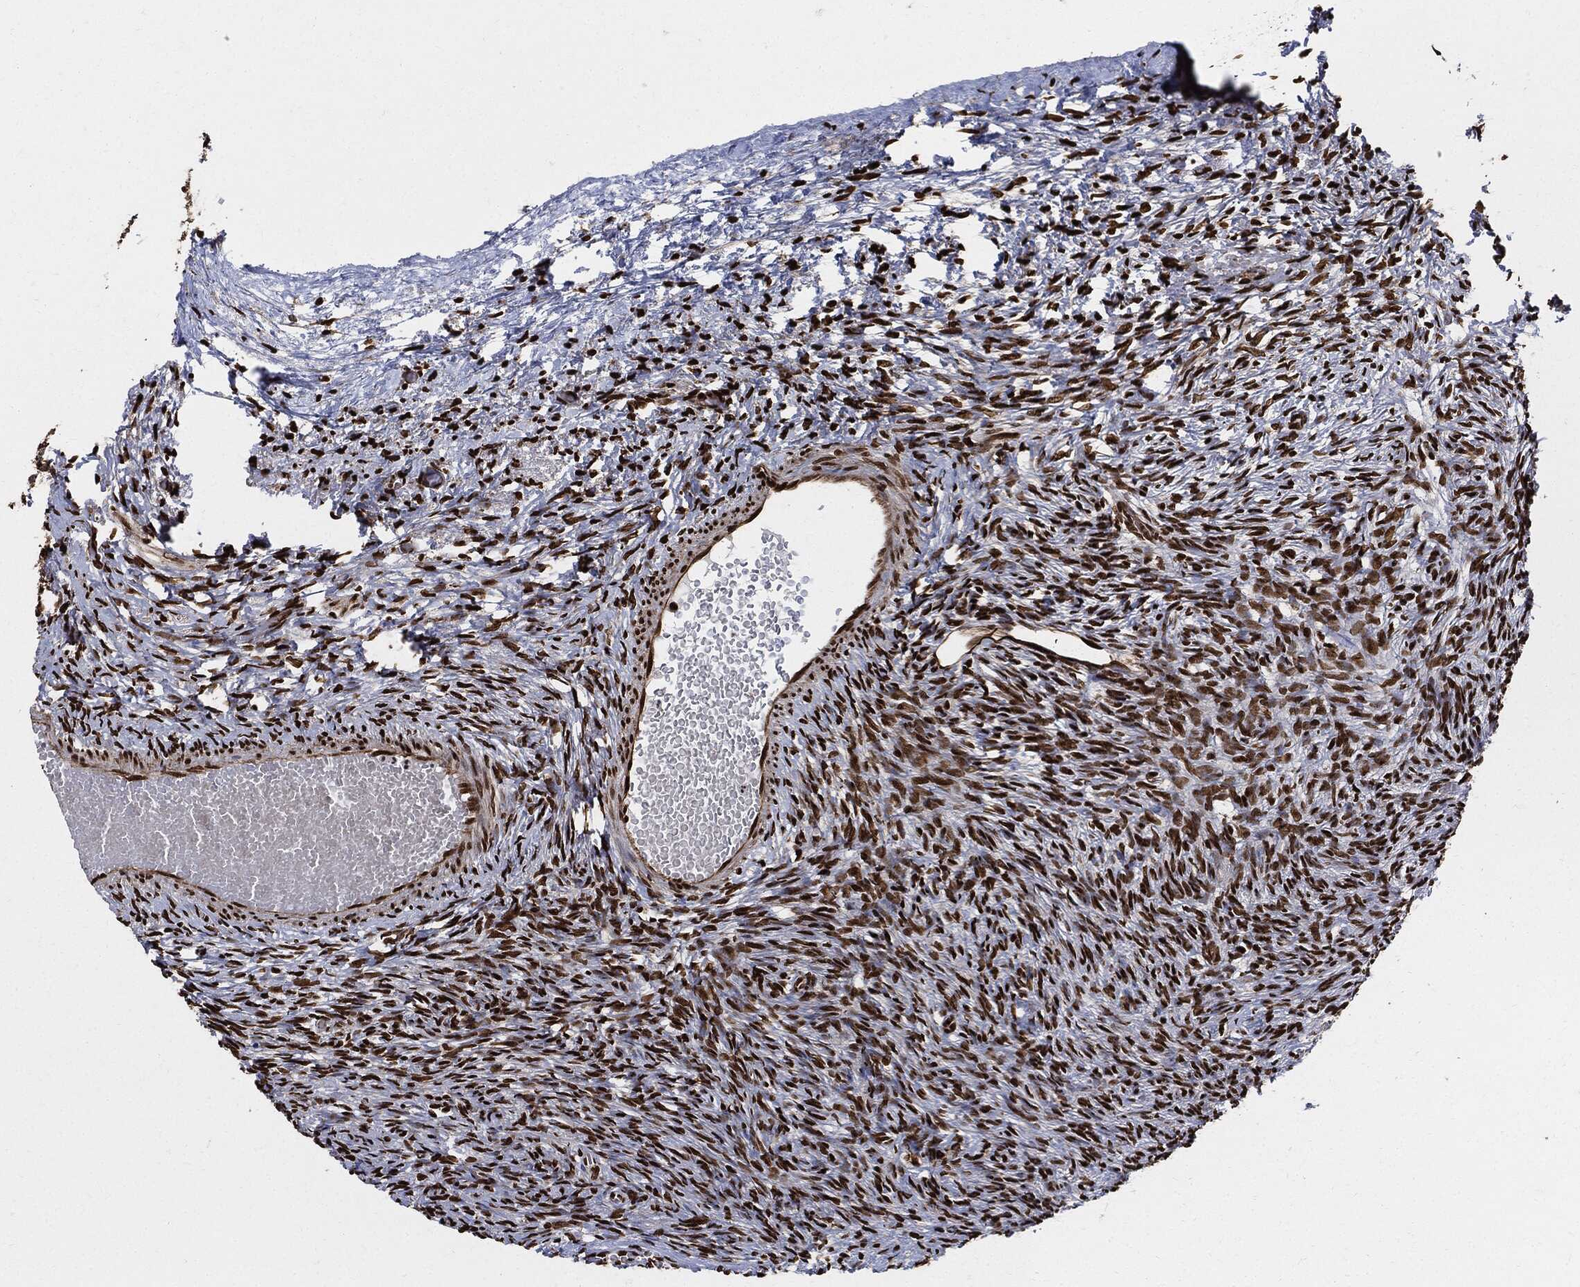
{"staining": {"intensity": "strong", "quantity": ">75%", "location": "nuclear"}, "tissue": "ovary", "cell_type": "Follicle cells", "image_type": "normal", "snomed": [{"axis": "morphology", "description": "Normal tissue, NOS"}, {"axis": "topography", "description": "Ovary"}], "caption": "Unremarkable ovary displays strong nuclear expression in about >75% of follicle cells, visualized by immunohistochemistry. (DAB = brown stain, brightfield microscopy at high magnification).", "gene": "RECQL", "patient": {"sex": "female", "age": 39}}